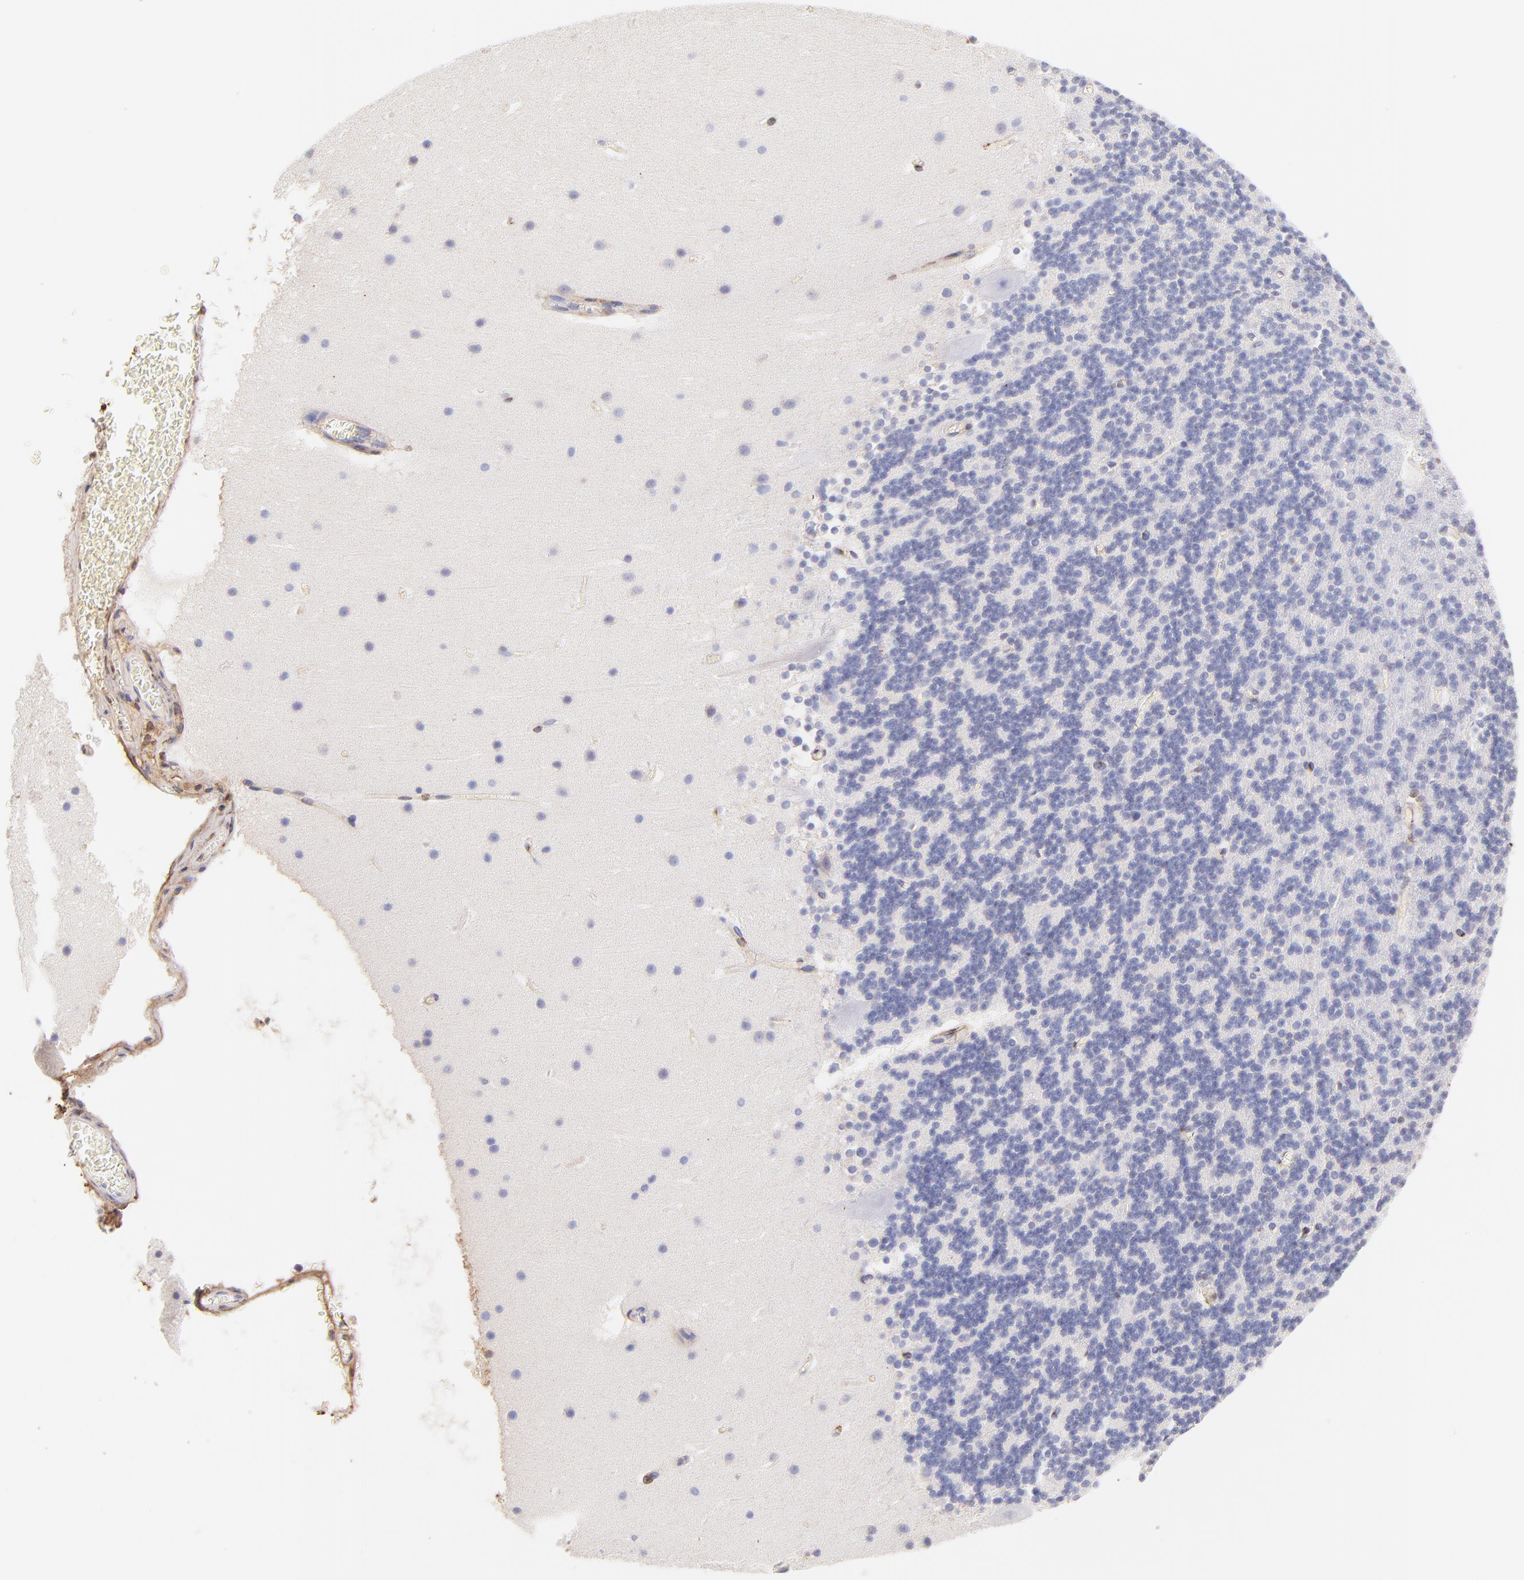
{"staining": {"intensity": "negative", "quantity": "none", "location": "none"}, "tissue": "cerebellum", "cell_type": "Cells in granular layer", "image_type": "normal", "snomed": [{"axis": "morphology", "description": "Normal tissue, NOS"}, {"axis": "topography", "description": "Cerebellum"}], "caption": "The histopathology image exhibits no staining of cells in granular layer in unremarkable cerebellum. Nuclei are stained in blue.", "gene": "BGN", "patient": {"sex": "male", "age": 45}}